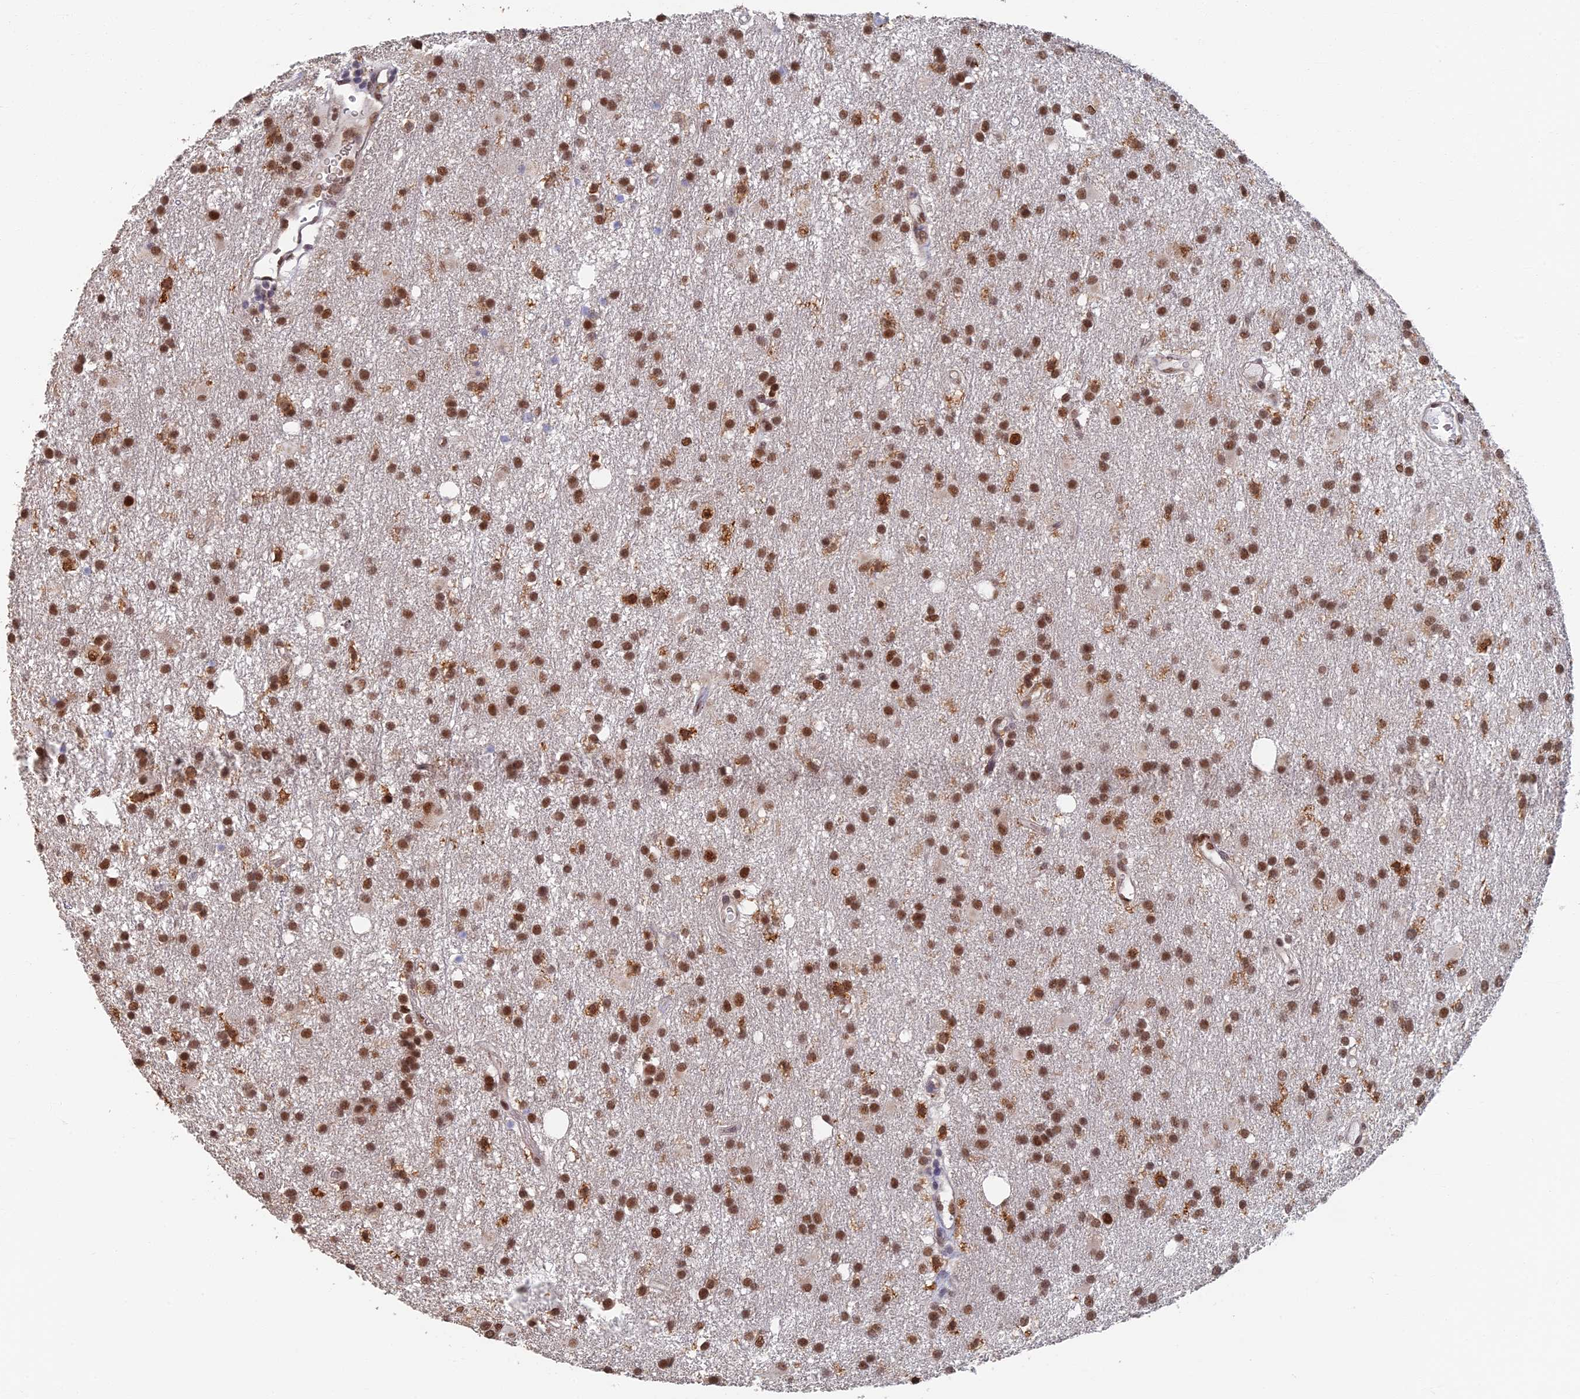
{"staining": {"intensity": "strong", "quantity": ">75%", "location": "nuclear"}, "tissue": "glioma", "cell_type": "Tumor cells", "image_type": "cancer", "snomed": [{"axis": "morphology", "description": "Glioma, malignant, High grade"}, {"axis": "topography", "description": "Brain"}], "caption": "Immunohistochemistry (IHC) photomicrograph of malignant glioma (high-grade) stained for a protein (brown), which demonstrates high levels of strong nuclear staining in approximately >75% of tumor cells.", "gene": "GPATCH1", "patient": {"sex": "male", "age": 77}}